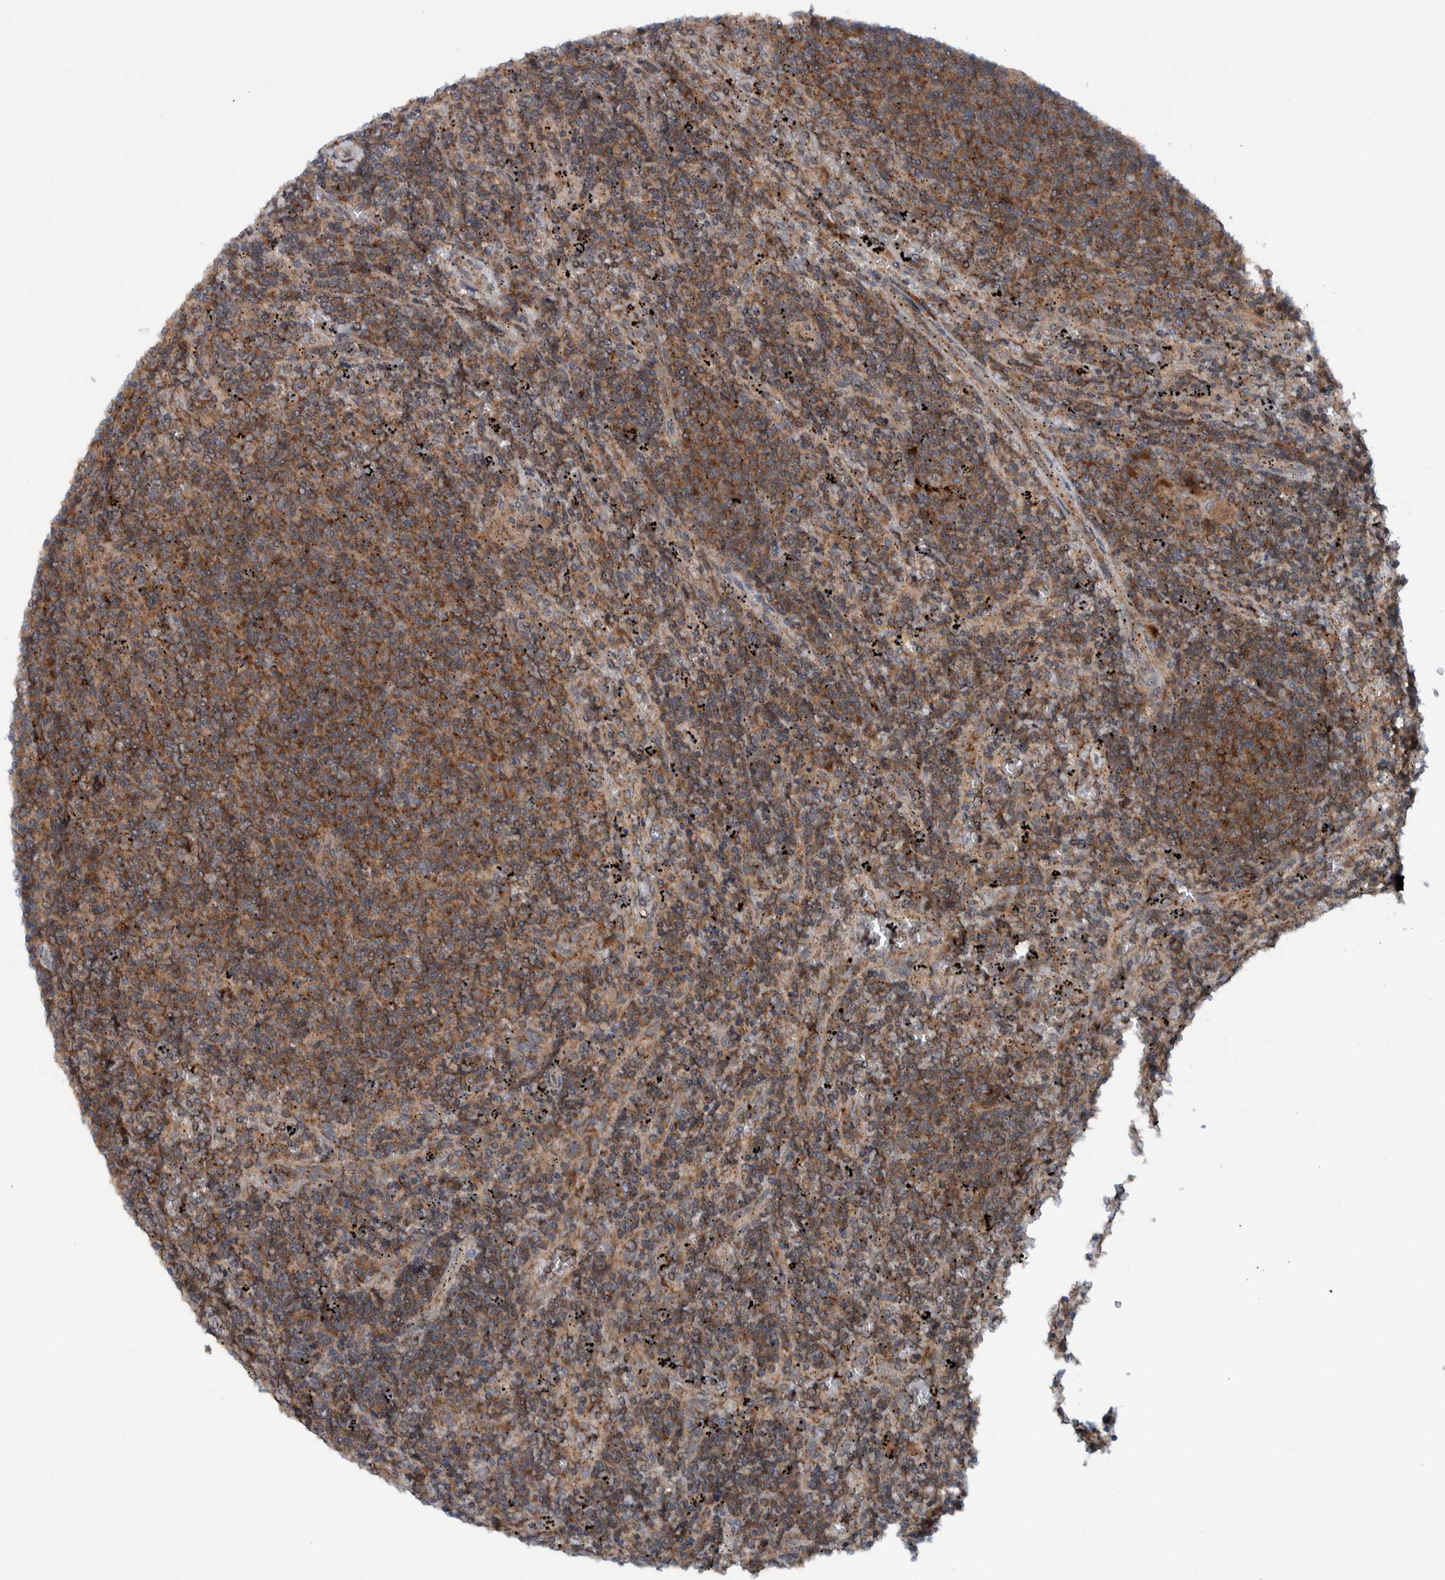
{"staining": {"intensity": "moderate", "quantity": ">75%", "location": "cytoplasmic/membranous"}, "tissue": "lymphoma", "cell_type": "Tumor cells", "image_type": "cancer", "snomed": [{"axis": "morphology", "description": "Malignant lymphoma, non-Hodgkin's type, Low grade"}, {"axis": "topography", "description": "Spleen"}], "caption": "This is a histology image of immunohistochemistry (IHC) staining of lymphoma, which shows moderate positivity in the cytoplasmic/membranous of tumor cells.", "gene": "CUEDC1", "patient": {"sex": "female", "age": 50}}